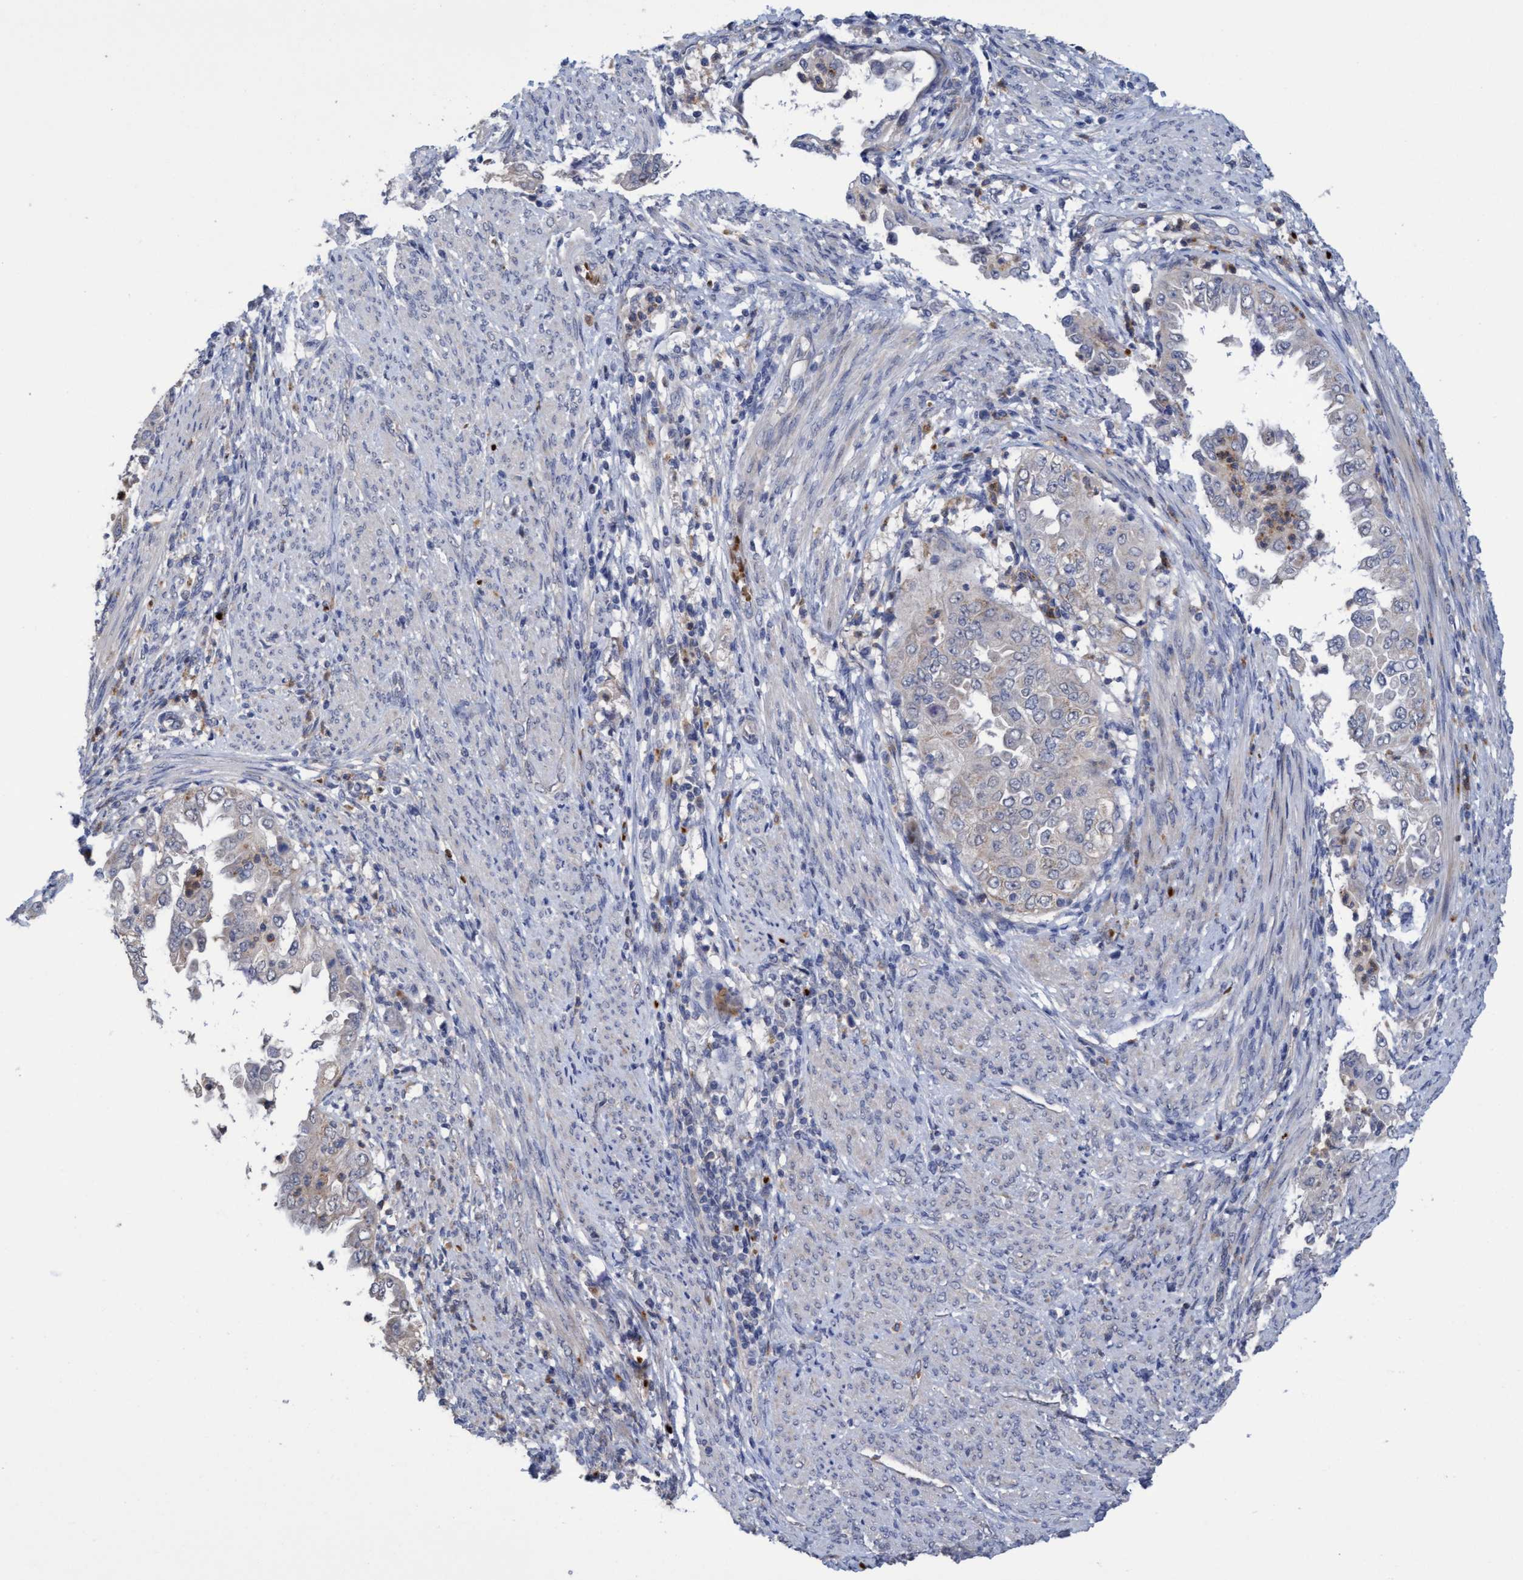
{"staining": {"intensity": "negative", "quantity": "none", "location": "none"}, "tissue": "endometrial cancer", "cell_type": "Tumor cells", "image_type": "cancer", "snomed": [{"axis": "morphology", "description": "Adenocarcinoma, NOS"}, {"axis": "topography", "description": "Endometrium"}], "caption": "The photomicrograph displays no staining of tumor cells in endometrial cancer (adenocarcinoma).", "gene": "SEMA4D", "patient": {"sex": "female", "age": 85}}